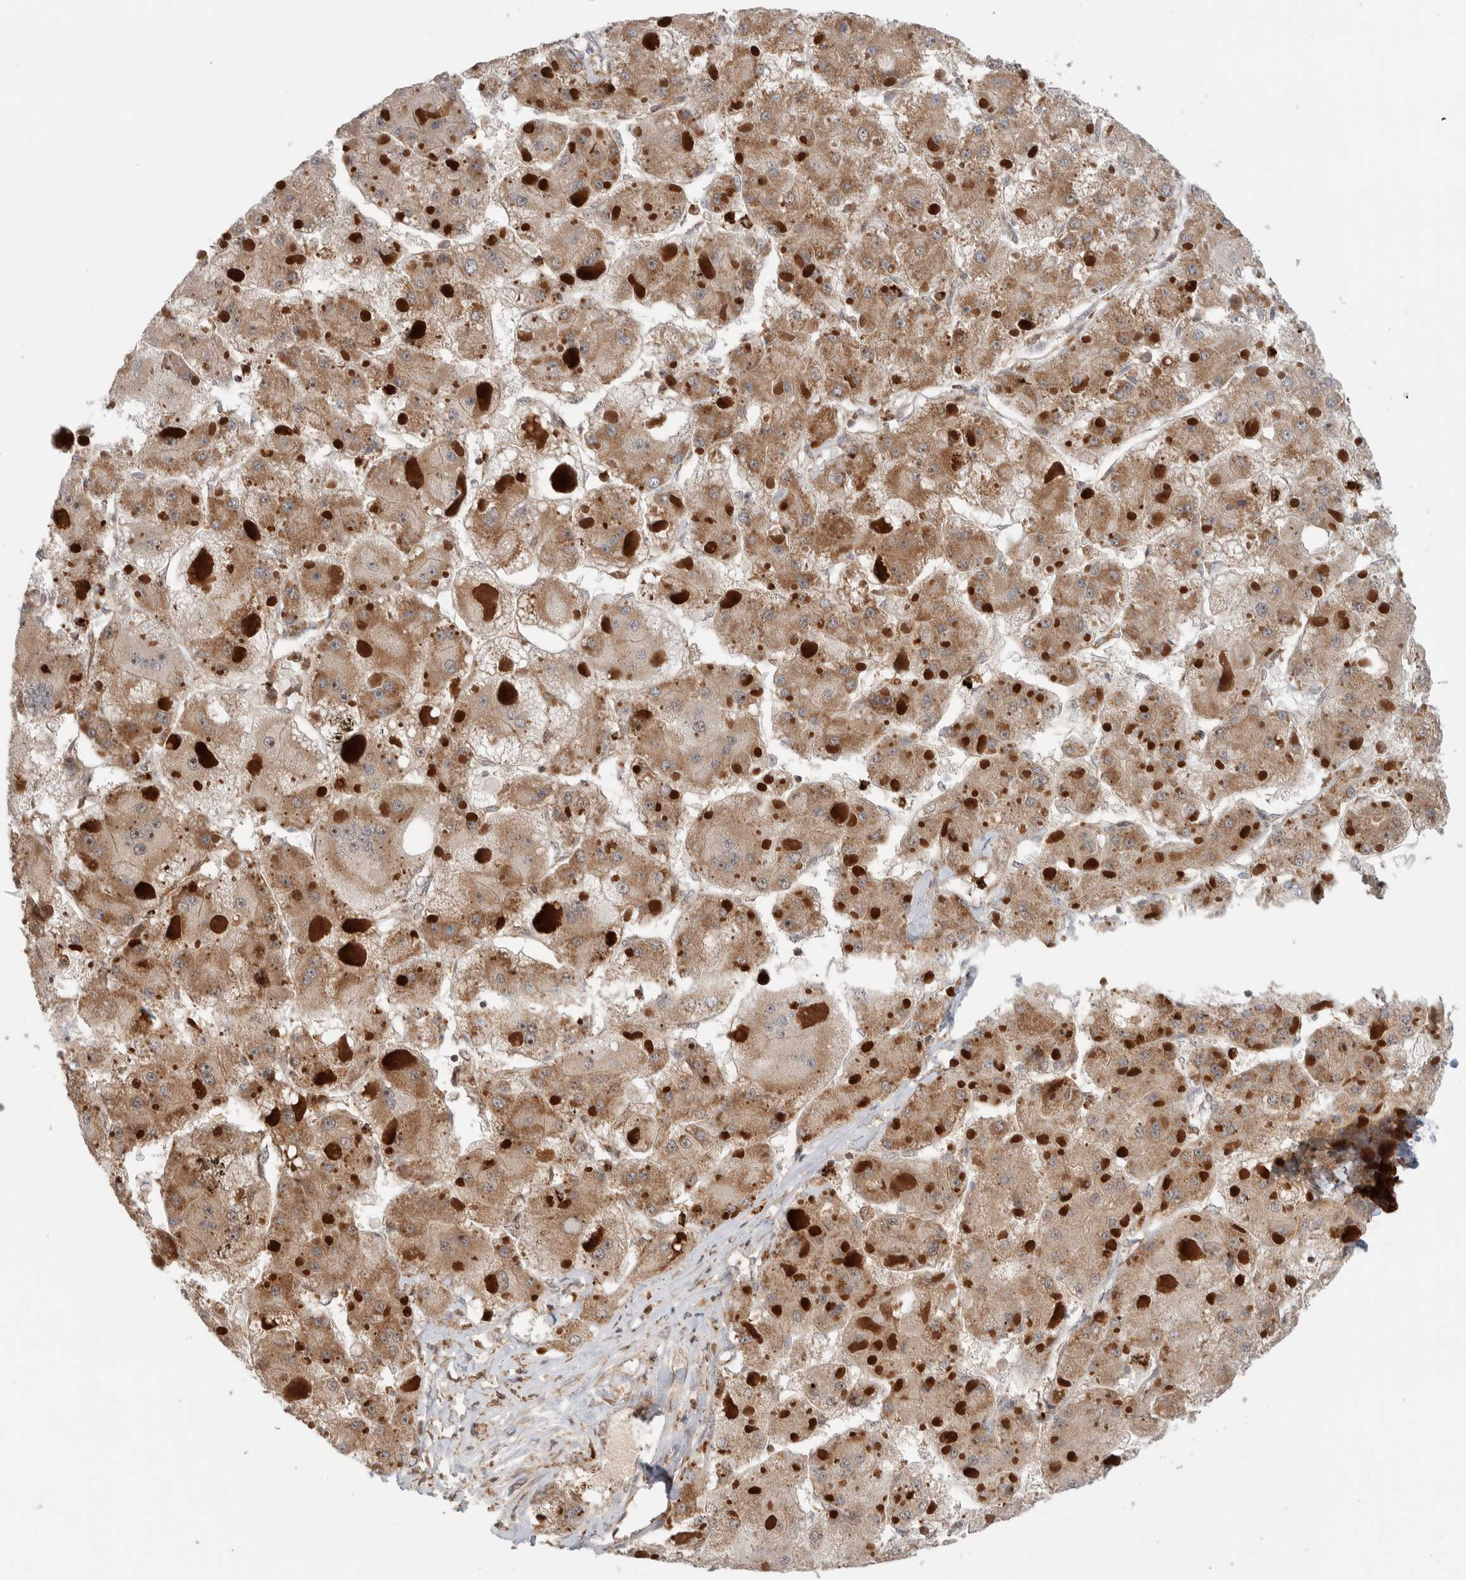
{"staining": {"intensity": "moderate", "quantity": ">75%", "location": "cytoplasmic/membranous"}, "tissue": "liver cancer", "cell_type": "Tumor cells", "image_type": "cancer", "snomed": [{"axis": "morphology", "description": "Carcinoma, Hepatocellular, NOS"}, {"axis": "topography", "description": "Liver"}], "caption": "A histopathology image showing moderate cytoplasmic/membranous positivity in about >75% of tumor cells in liver cancer, as visualized by brown immunohistochemical staining.", "gene": "VPS53", "patient": {"sex": "female", "age": 73}}